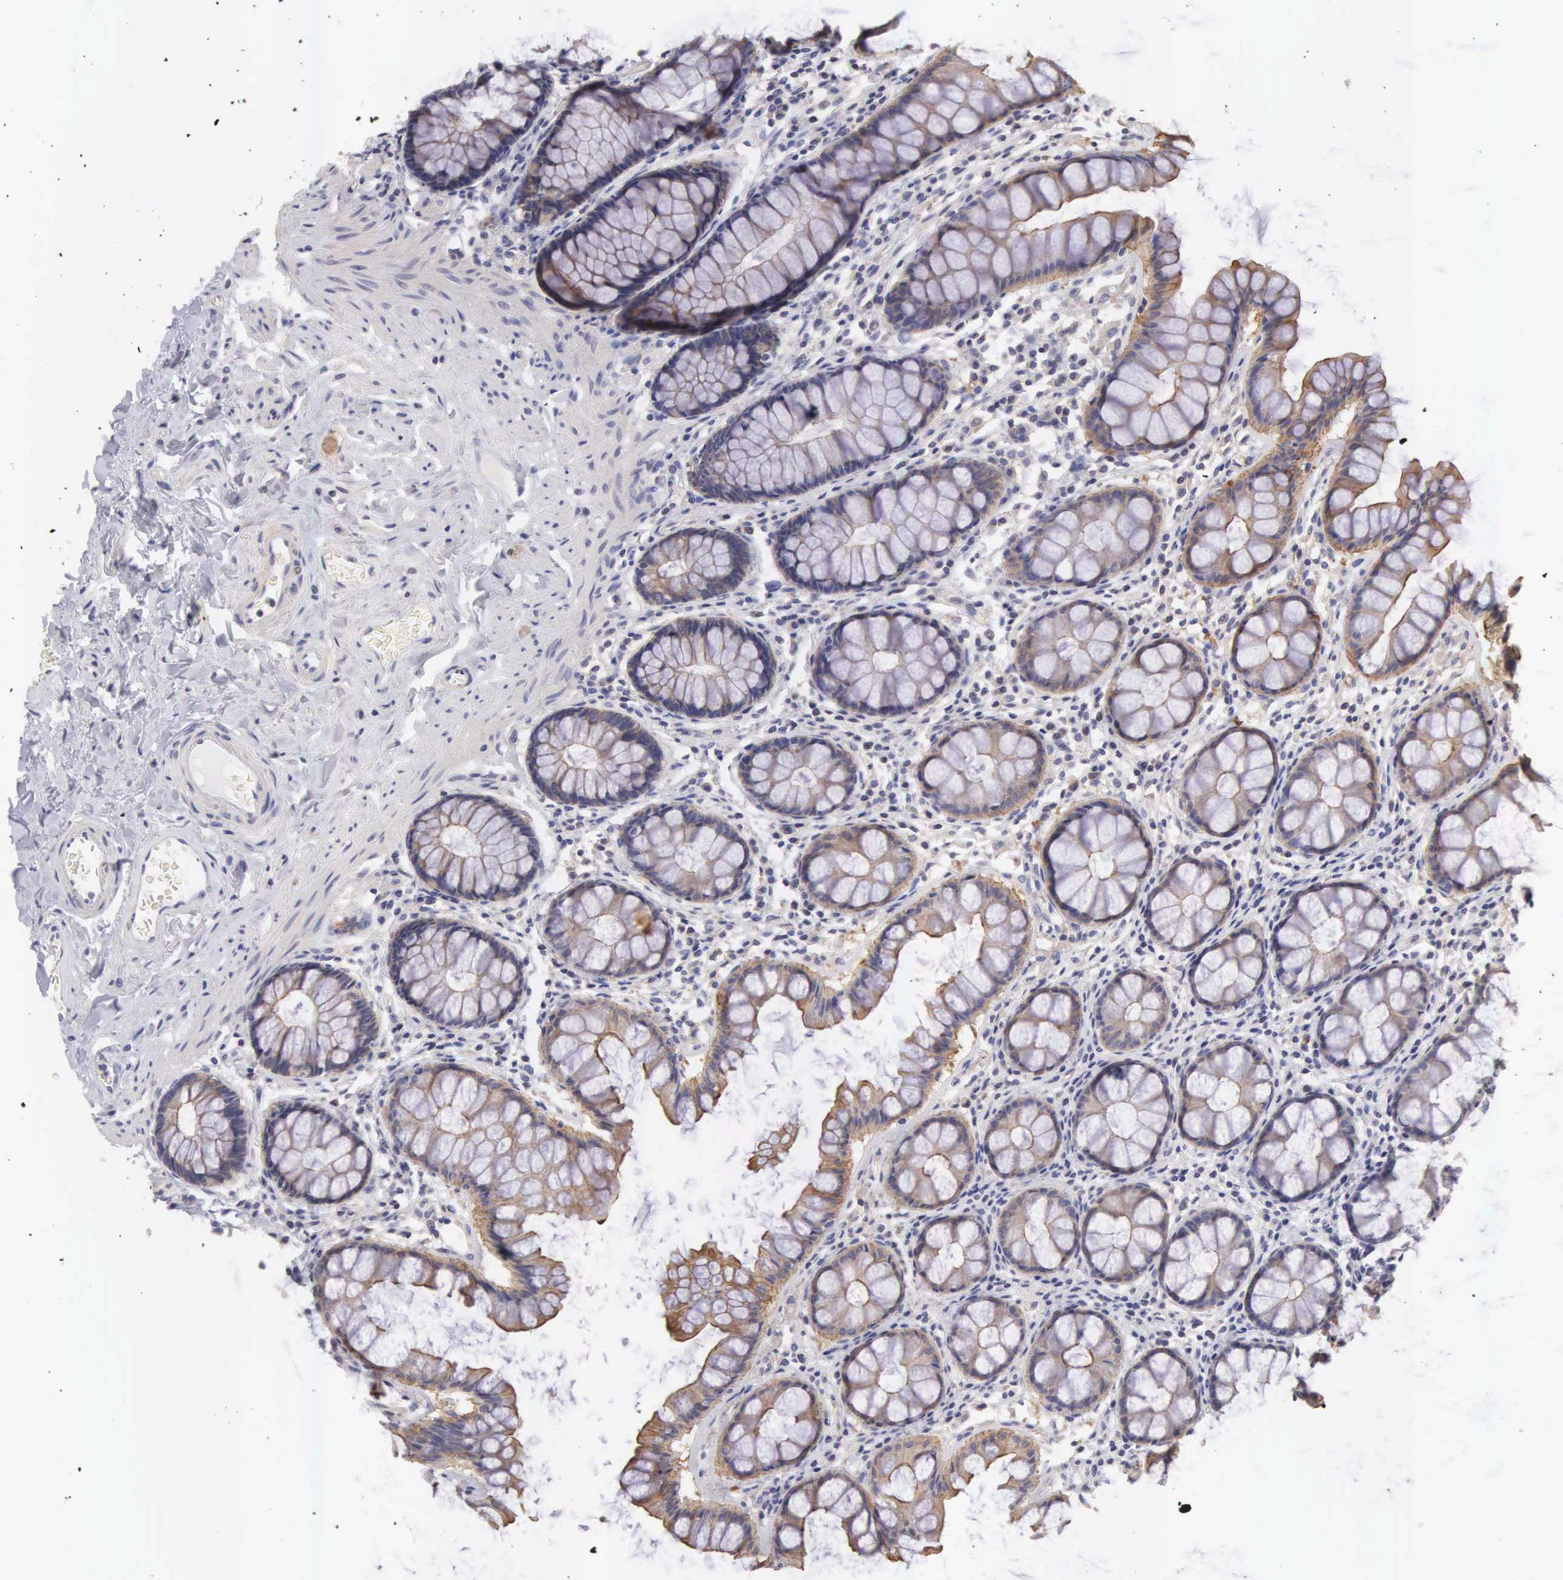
{"staining": {"intensity": "moderate", "quantity": "25%-75%", "location": "cytoplasmic/membranous"}, "tissue": "rectum", "cell_type": "Glandular cells", "image_type": "normal", "snomed": [{"axis": "morphology", "description": "Normal tissue, NOS"}, {"axis": "topography", "description": "Rectum"}], "caption": "Normal rectum reveals moderate cytoplasmic/membranous expression in about 25%-75% of glandular cells, visualized by immunohistochemistry.", "gene": "TXLNG", "patient": {"sex": "male", "age": 86}}